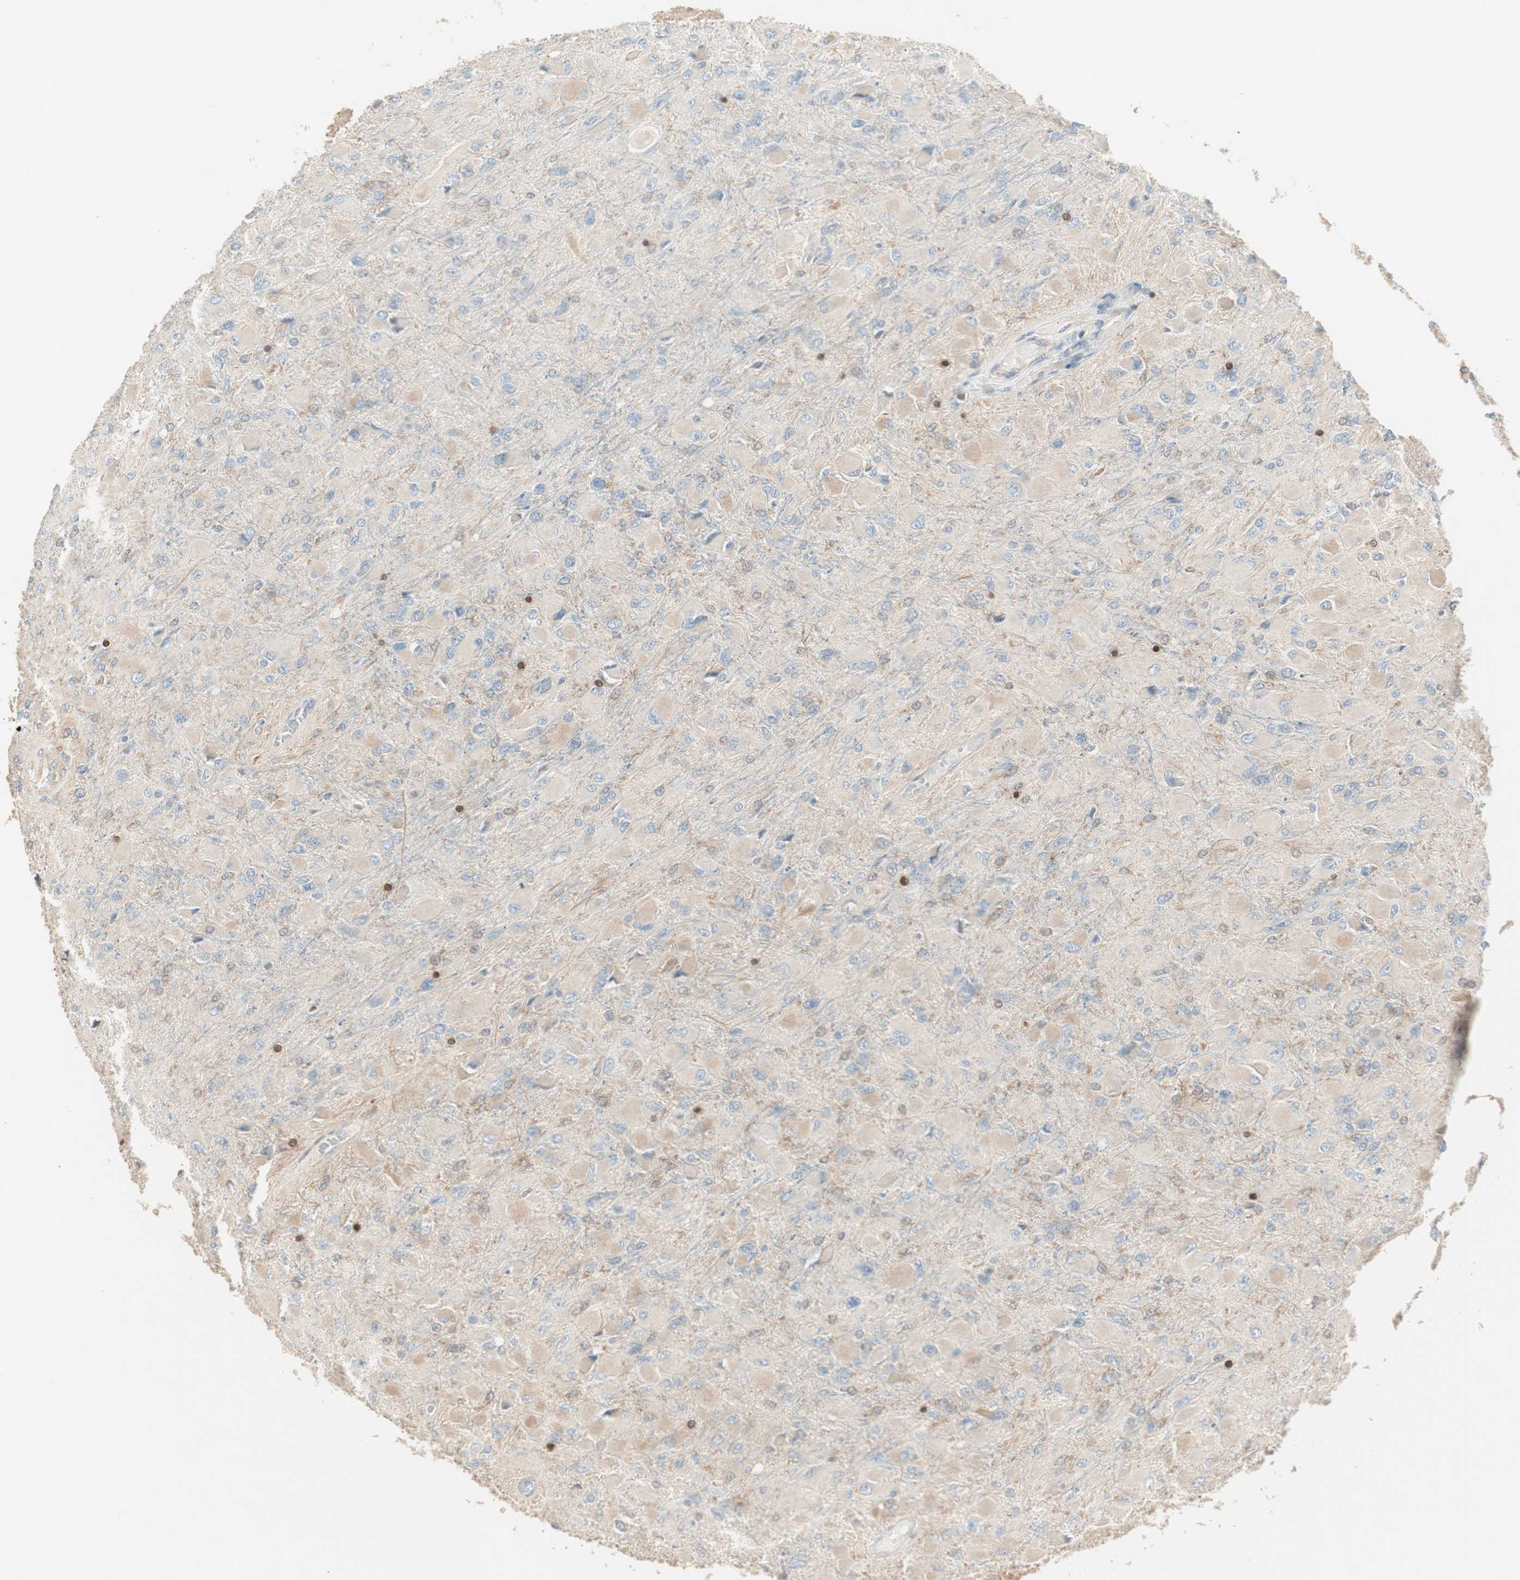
{"staining": {"intensity": "negative", "quantity": "none", "location": "none"}, "tissue": "glioma", "cell_type": "Tumor cells", "image_type": "cancer", "snomed": [{"axis": "morphology", "description": "Glioma, malignant, High grade"}, {"axis": "topography", "description": "Cerebral cortex"}], "caption": "Malignant glioma (high-grade) was stained to show a protein in brown. There is no significant staining in tumor cells.", "gene": "CRLF3", "patient": {"sex": "female", "age": 36}}